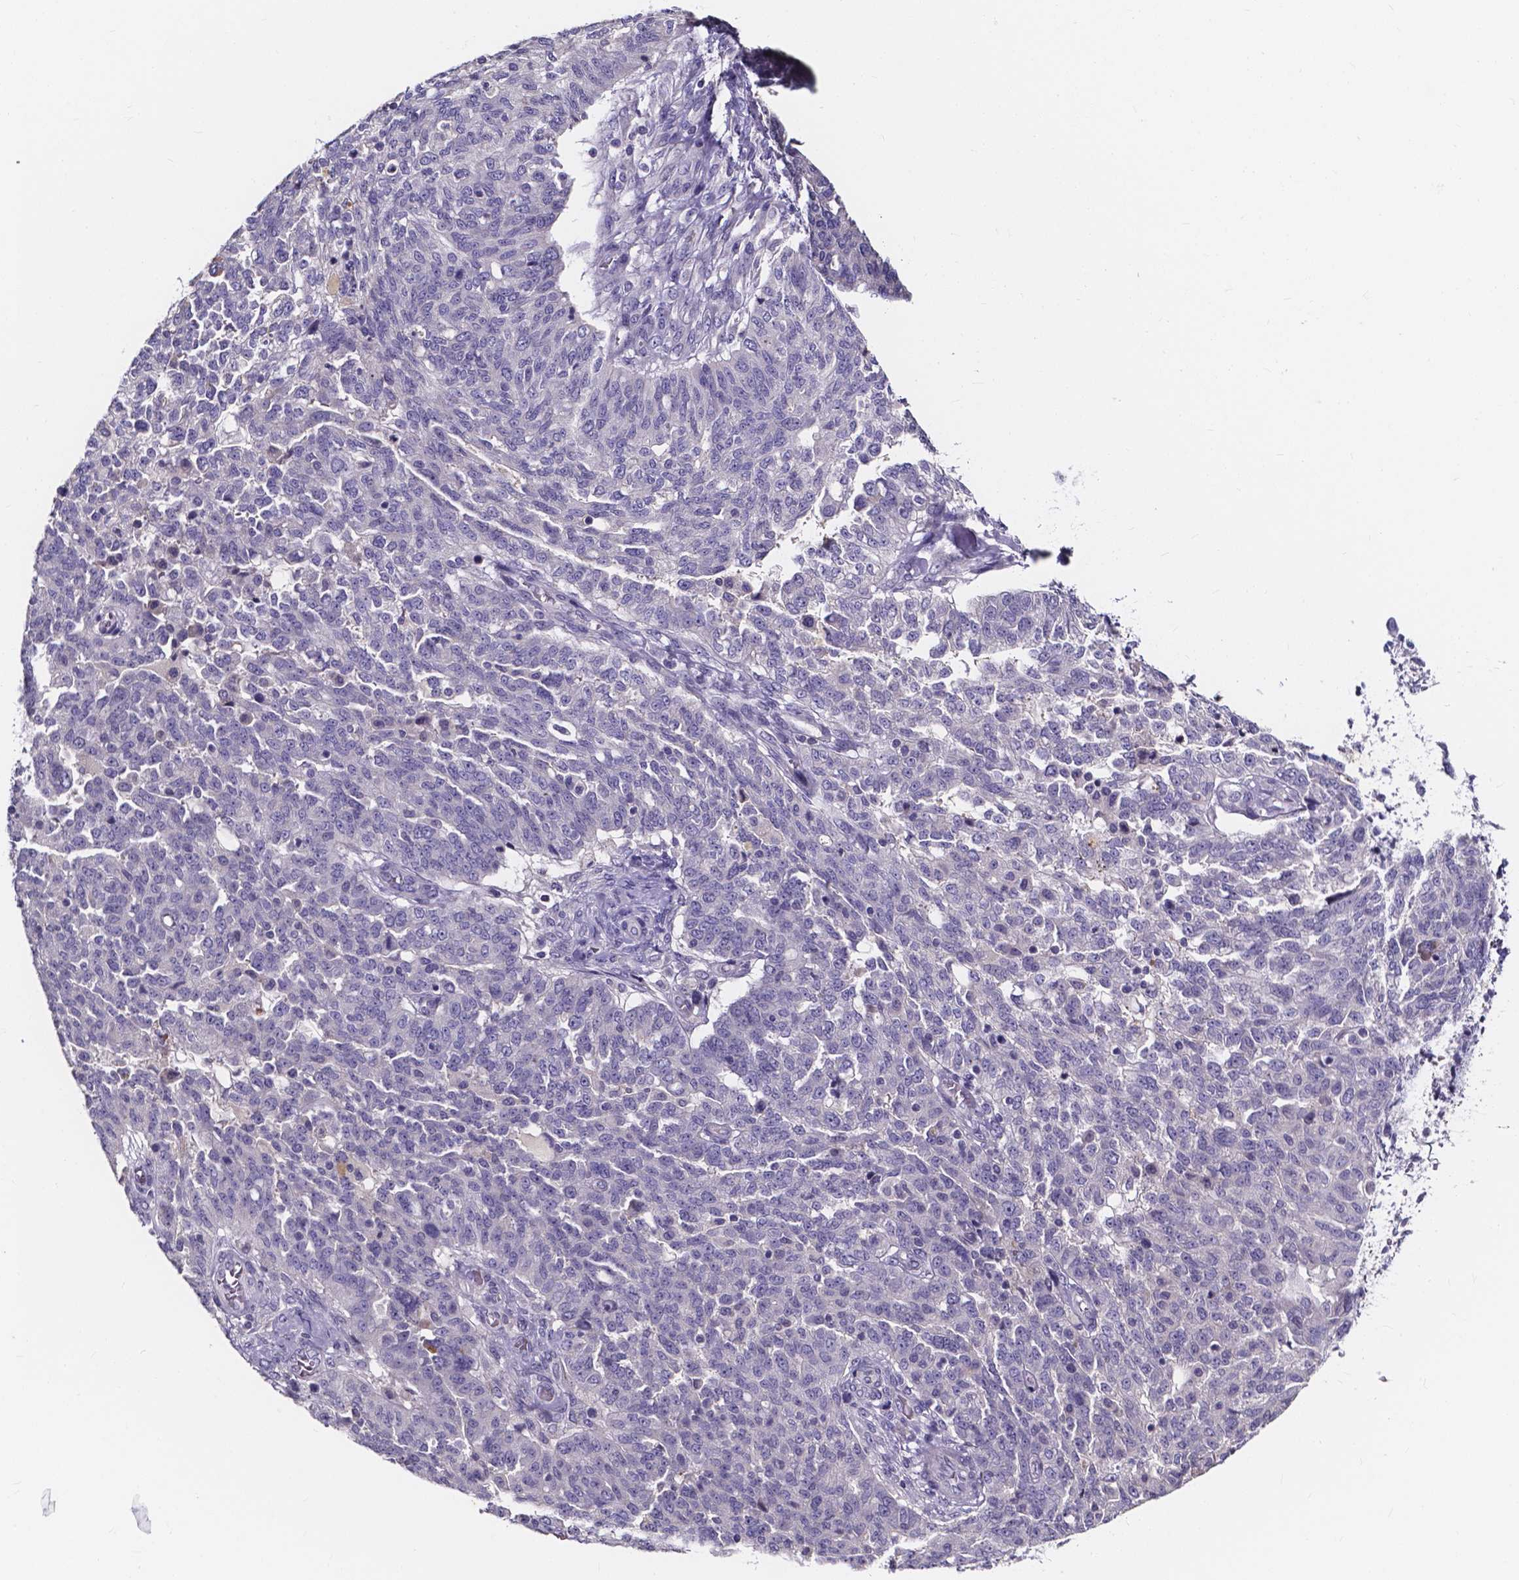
{"staining": {"intensity": "negative", "quantity": "none", "location": "none"}, "tissue": "ovarian cancer", "cell_type": "Tumor cells", "image_type": "cancer", "snomed": [{"axis": "morphology", "description": "Cystadenocarcinoma, serous, NOS"}, {"axis": "topography", "description": "Ovary"}], "caption": "Image shows no significant protein expression in tumor cells of serous cystadenocarcinoma (ovarian).", "gene": "SPOCD1", "patient": {"sex": "female", "age": 67}}